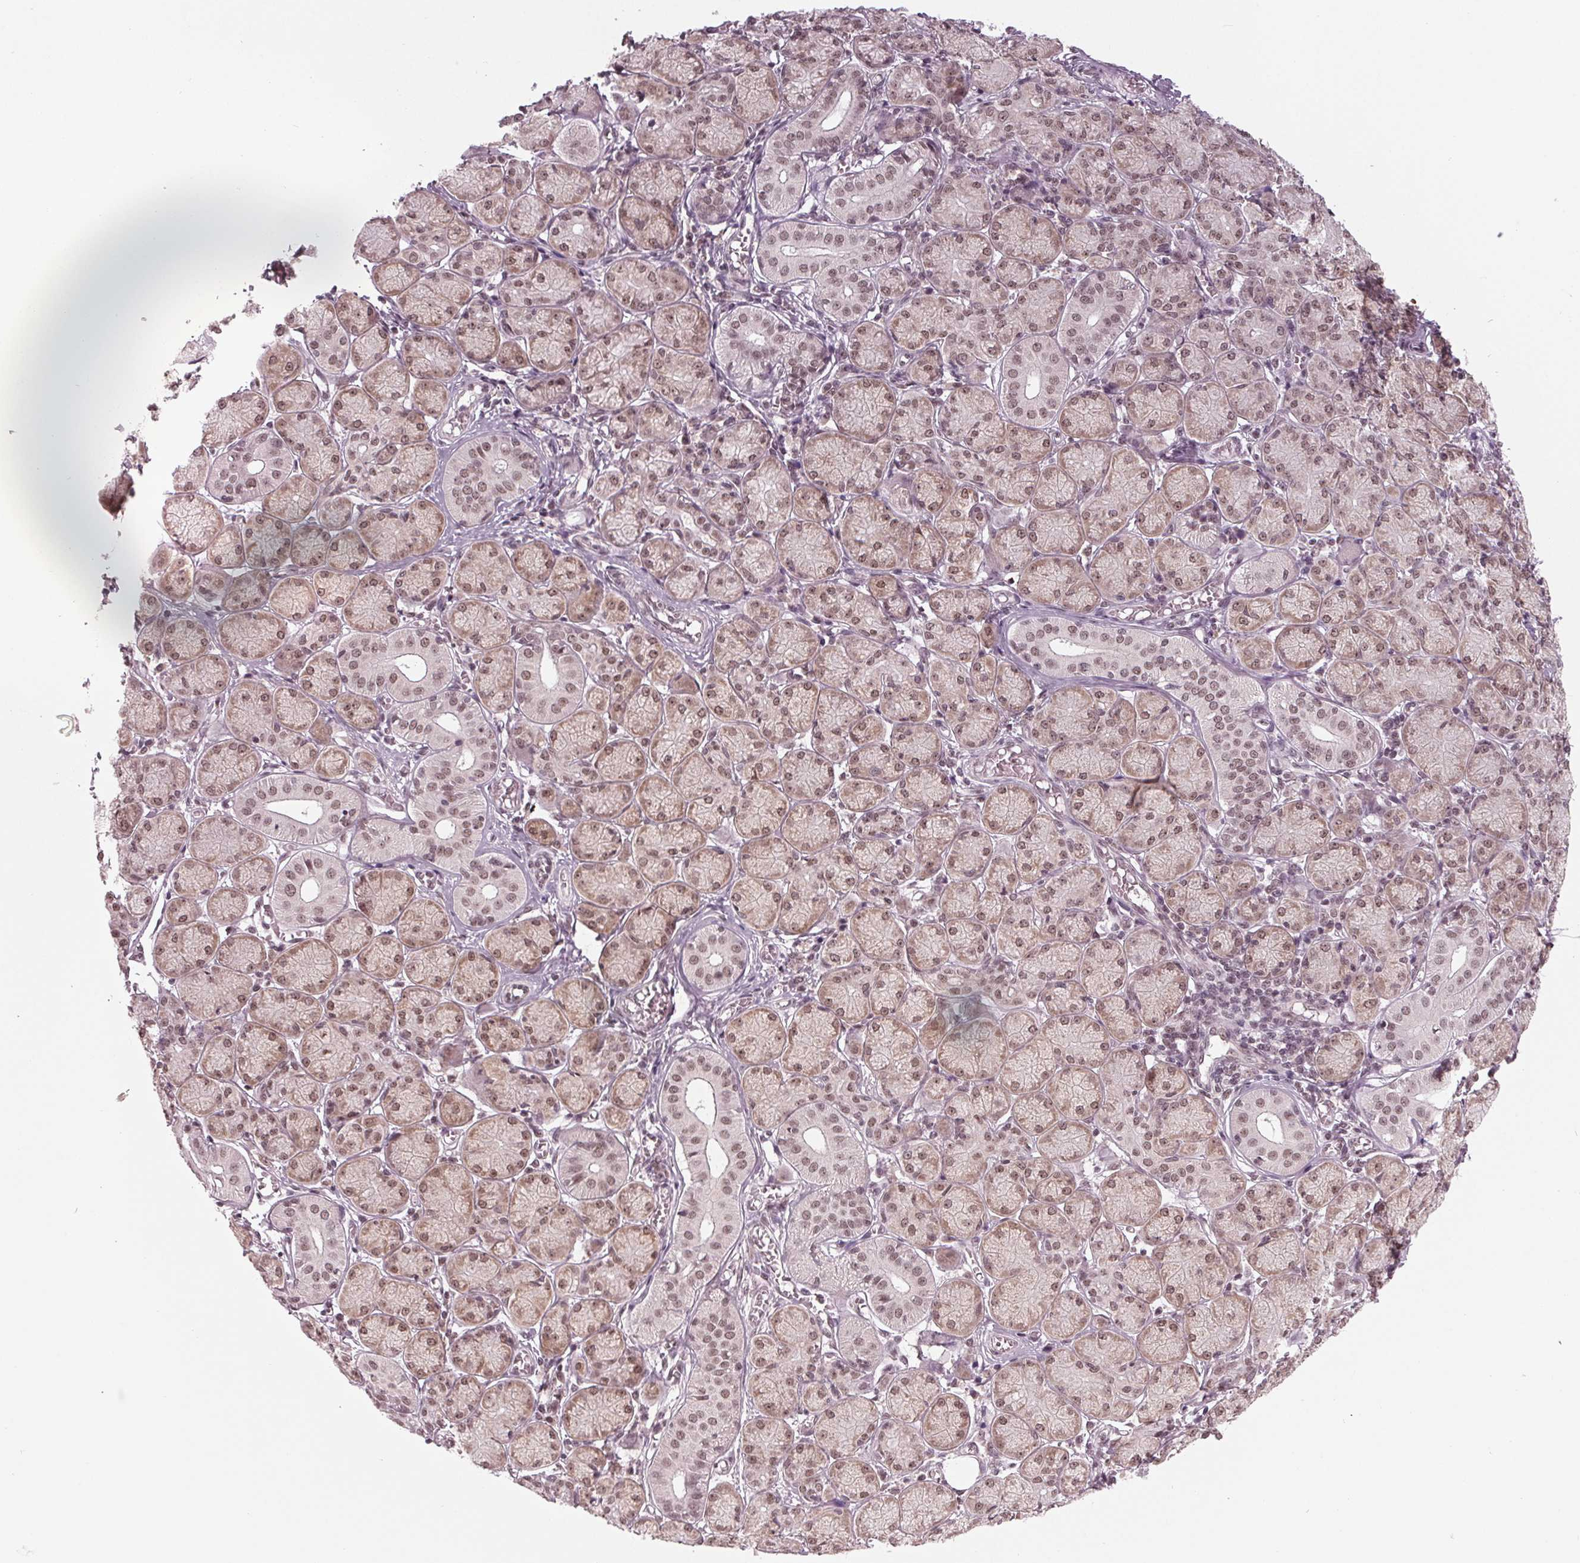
{"staining": {"intensity": "moderate", "quantity": ">75%", "location": "nuclear"}, "tissue": "salivary gland", "cell_type": "Glandular cells", "image_type": "normal", "snomed": [{"axis": "morphology", "description": "Normal tissue, NOS"}, {"axis": "topography", "description": "Salivary gland"}, {"axis": "topography", "description": "Peripheral nerve tissue"}], "caption": "An image of salivary gland stained for a protein reveals moderate nuclear brown staining in glandular cells. (DAB (3,3'-diaminobenzidine) = brown stain, brightfield microscopy at high magnification).", "gene": "DDX41", "patient": {"sex": "female", "age": 24}}